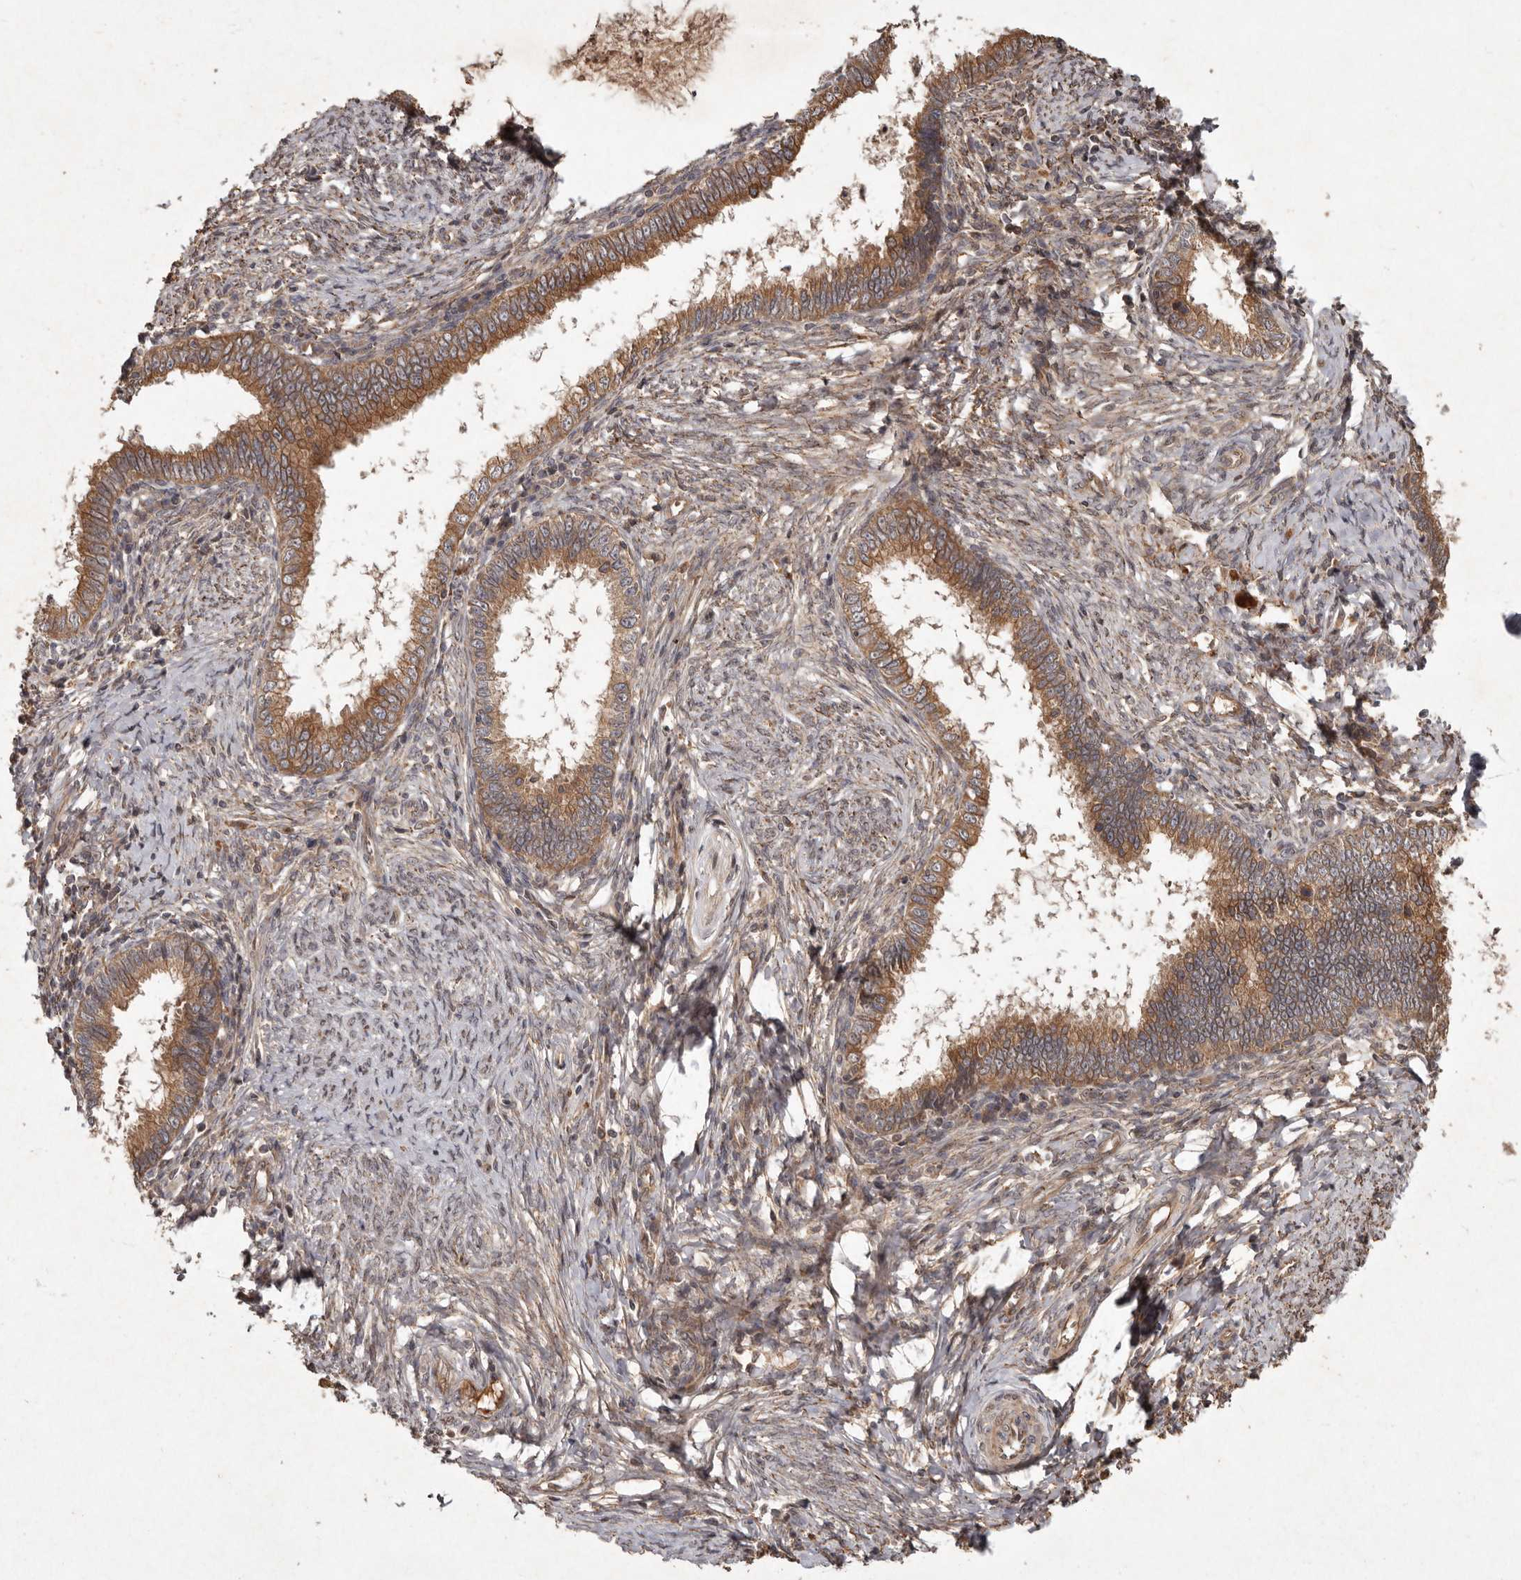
{"staining": {"intensity": "moderate", "quantity": ">75%", "location": "cytoplasmic/membranous"}, "tissue": "cervical cancer", "cell_type": "Tumor cells", "image_type": "cancer", "snomed": [{"axis": "morphology", "description": "Adenocarcinoma, NOS"}, {"axis": "topography", "description": "Cervix"}], "caption": "Immunohistochemical staining of cervical cancer displays medium levels of moderate cytoplasmic/membranous expression in approximately >75% of tumor cells.", "gene": "SEMA3A", "patient": {"sex": "female", "age": 36}}